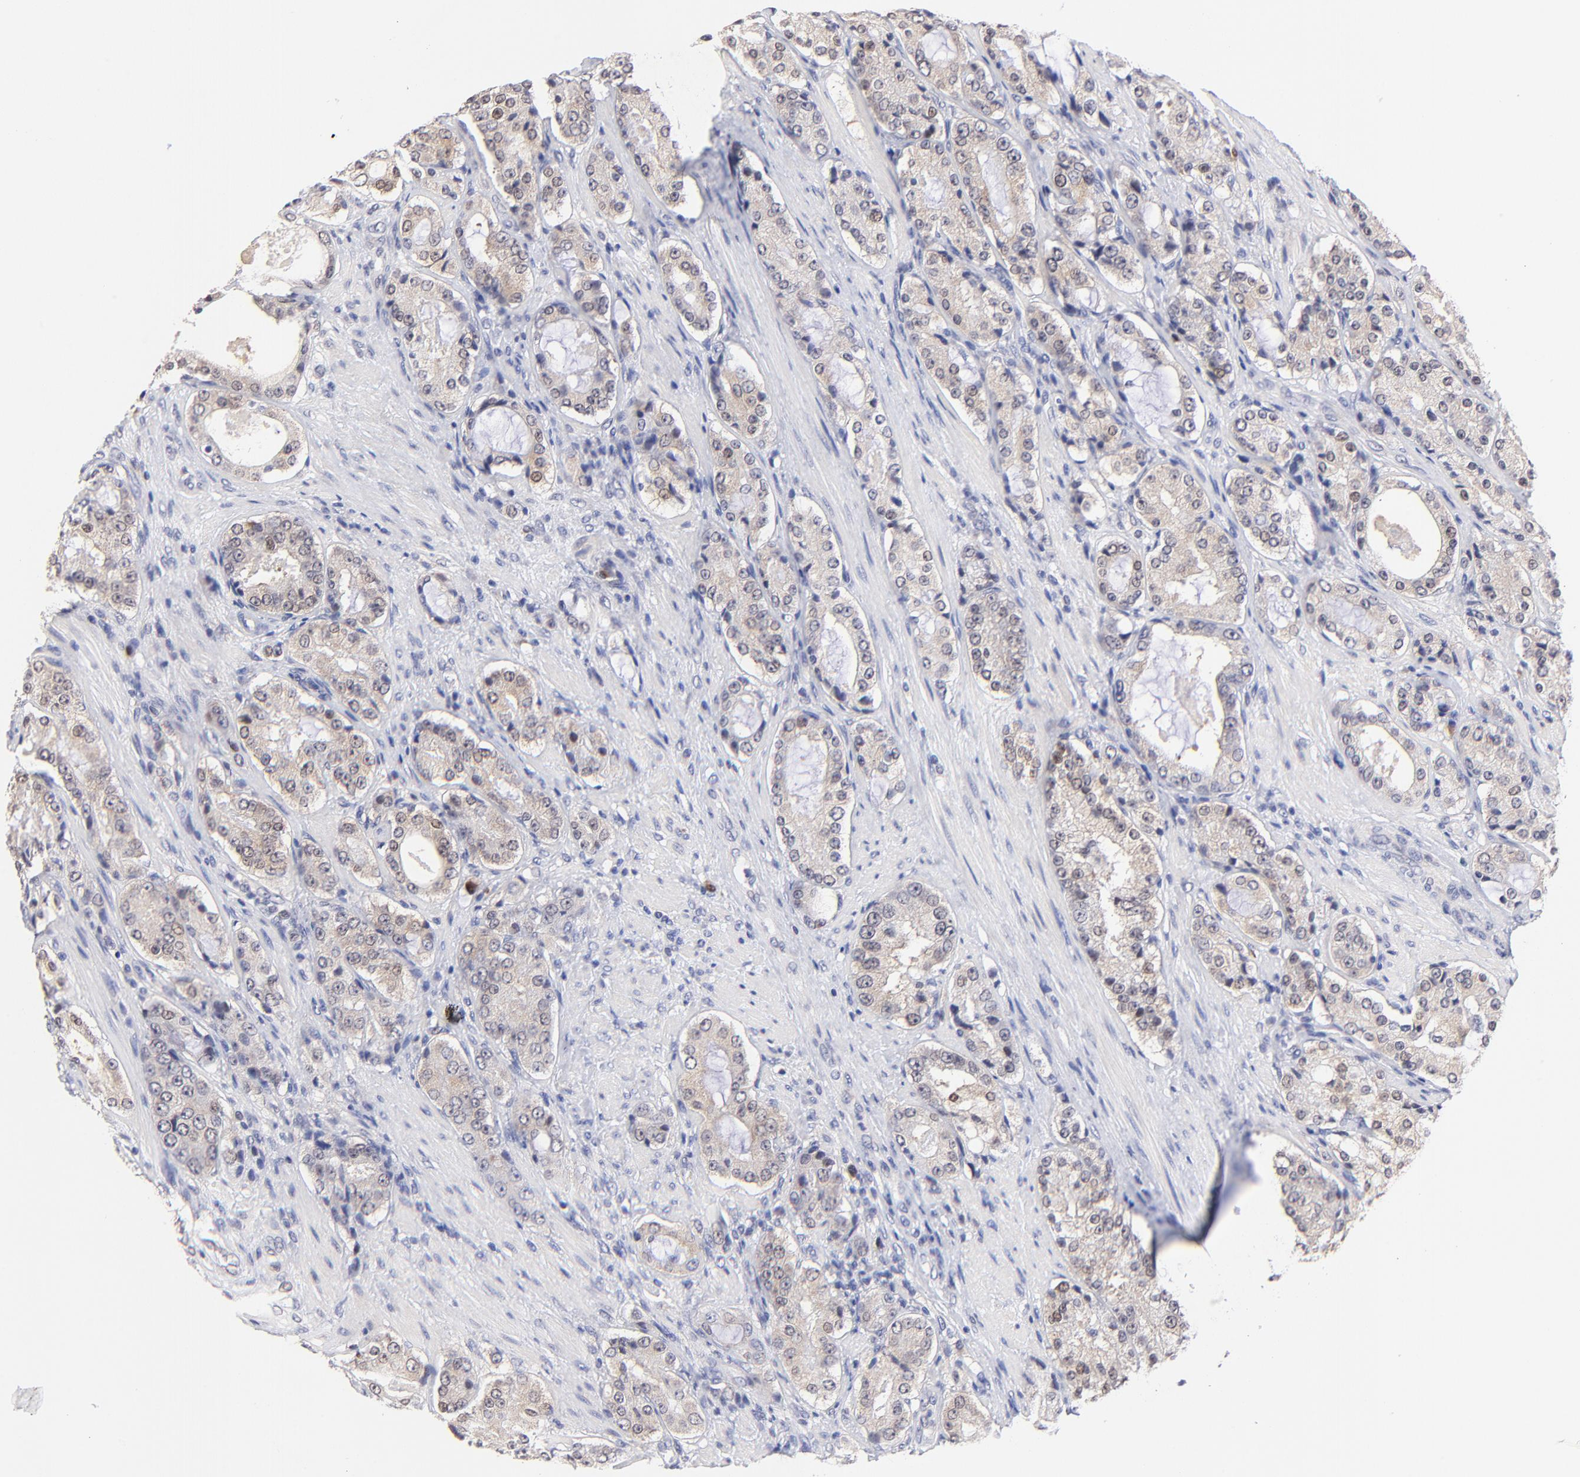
{"staining": {"intensity": "weak", "quantity": ">75%", "location": "cytoplasmic/membranous"}, "tissue": "prostate cancer", "cell_type": "Tumor cells", "image_type": "cancer", "snomed": [{"axis": "morphology", "description": "Adenocarcinoma, High grade"}, {"axis": "topography", "description": "Prostate"}], "caption": "A histopathology image of prostate cancer stained for a protein exhibits weak cytoplasmic/membranous brown staining in tumor cells. Nuclei are stained in blue.", "gene": "ZNF155", "patient": {"sex": "male", "age": 72}}